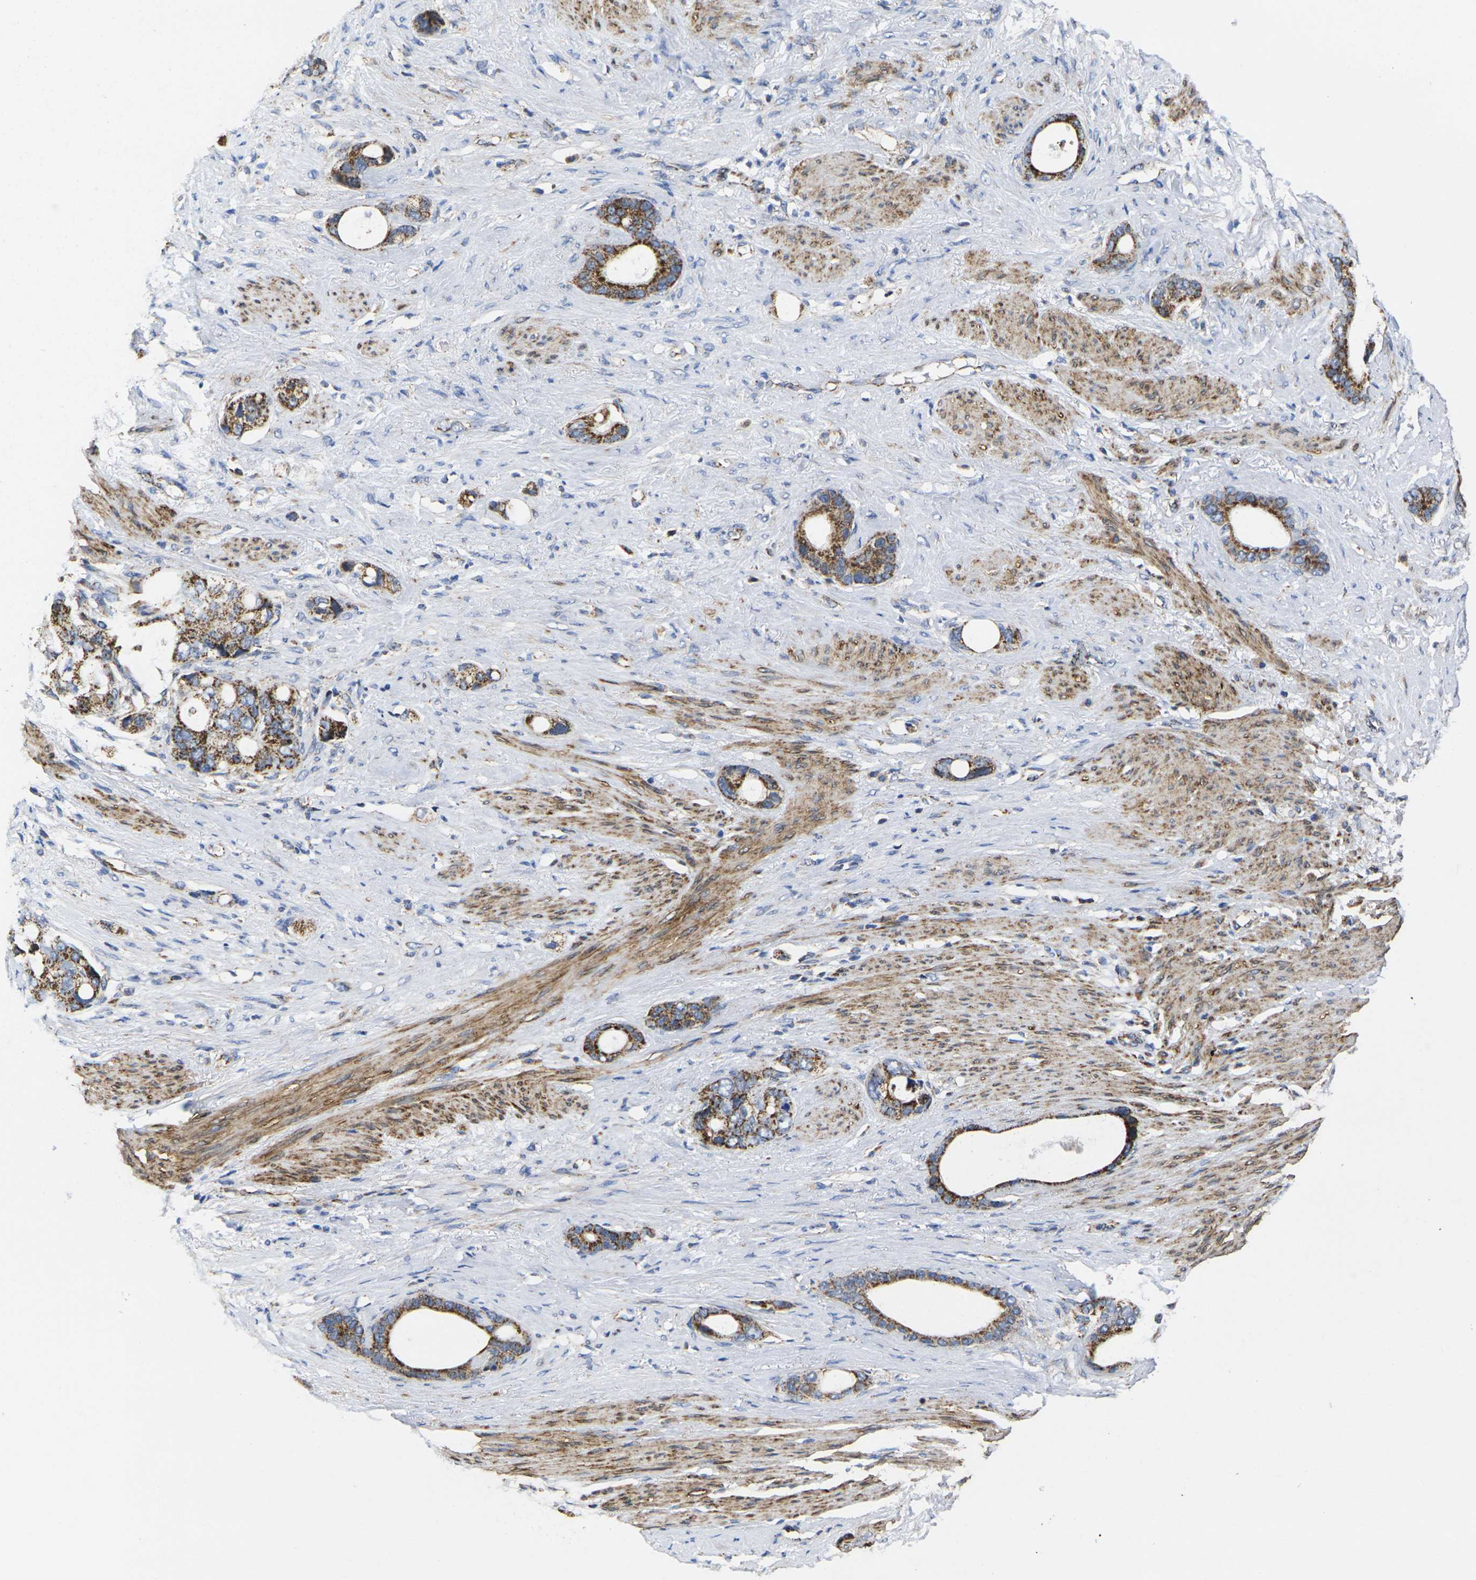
{"staining": {"intensity": "strong", "quantity": ">75%", "location": "cytoplasmic/membranous"}, "tissue": "stomach cancer", "cell_type": "Tumor cells", "image_type": "cancer", "snomed": [{"axis": "morphology", "description": "Adenocarcinoma, NOS"}, {"axis": "topography", "description": "Stomach"}], "caption": "Protein expression analysis of human stomach adenocarcinoma reveals strong cytoplasmic/membranous positivity in approximately >75% of tumor cells. The staining is performed using DAB (3,3'-diaminobenzidine) brown chromogen to label protein expression. The nuclei are counter-stained blue using hematoxylin.", "gene": "P2RY11", "patient": {"sex": "female", "age": 75}}